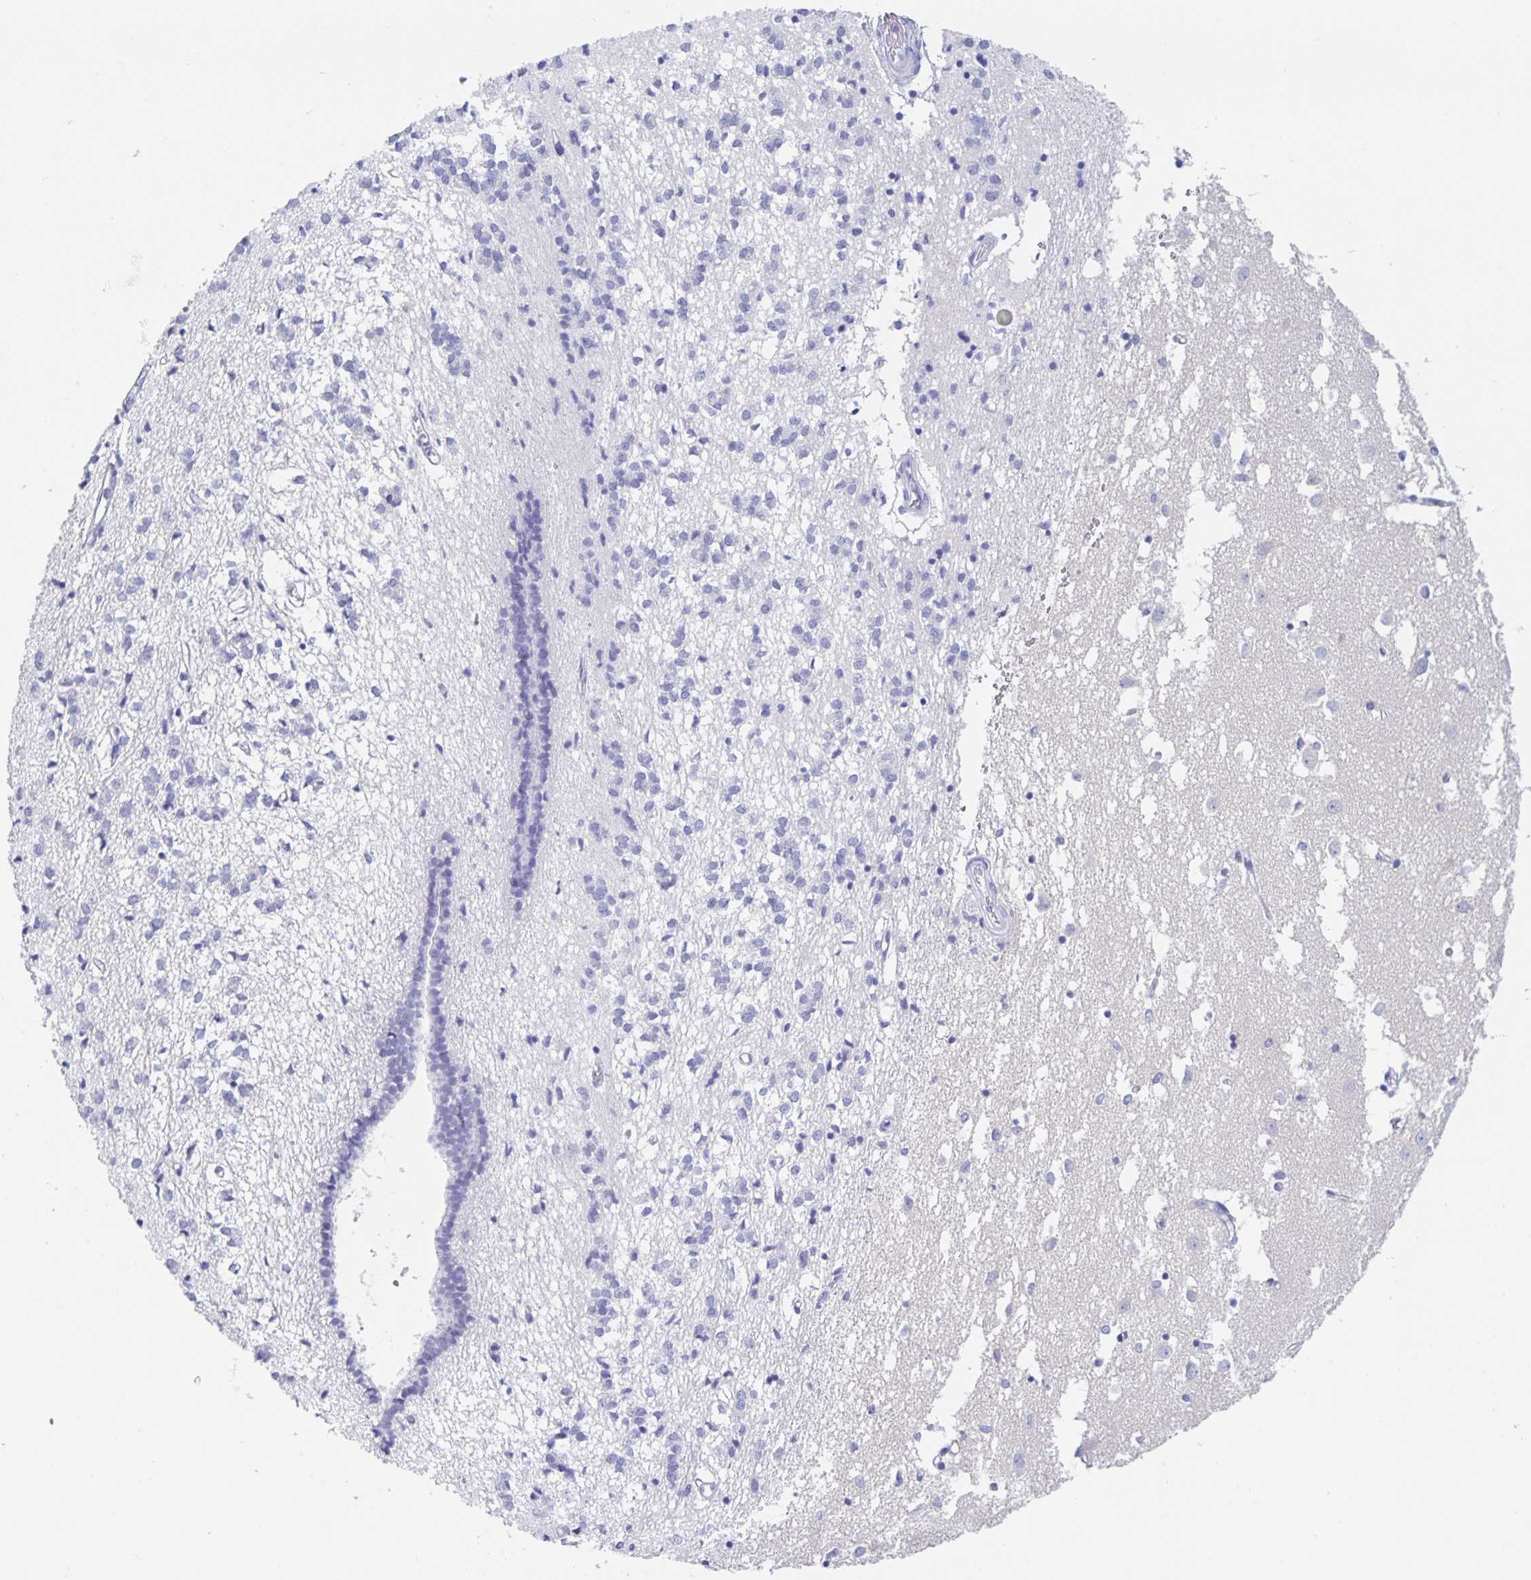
{"staining": {"intensity": "negative", "quantity": "none", "location": "none"}, "tissue": "caudate", "cell_type": "Glial cells", "image_type": "normal", "snomed": [{"axis": "morphology", "description": "Normal tissue, NOS"}, {"axis": "topography", "description": "Lateral ventricle wall"}], "caption": "Photomicrograph shows no protein expression in glial cells of unremarkable caudate.", "gene": "DMBT1", "patient": {"sex": "male", "age": 70}}